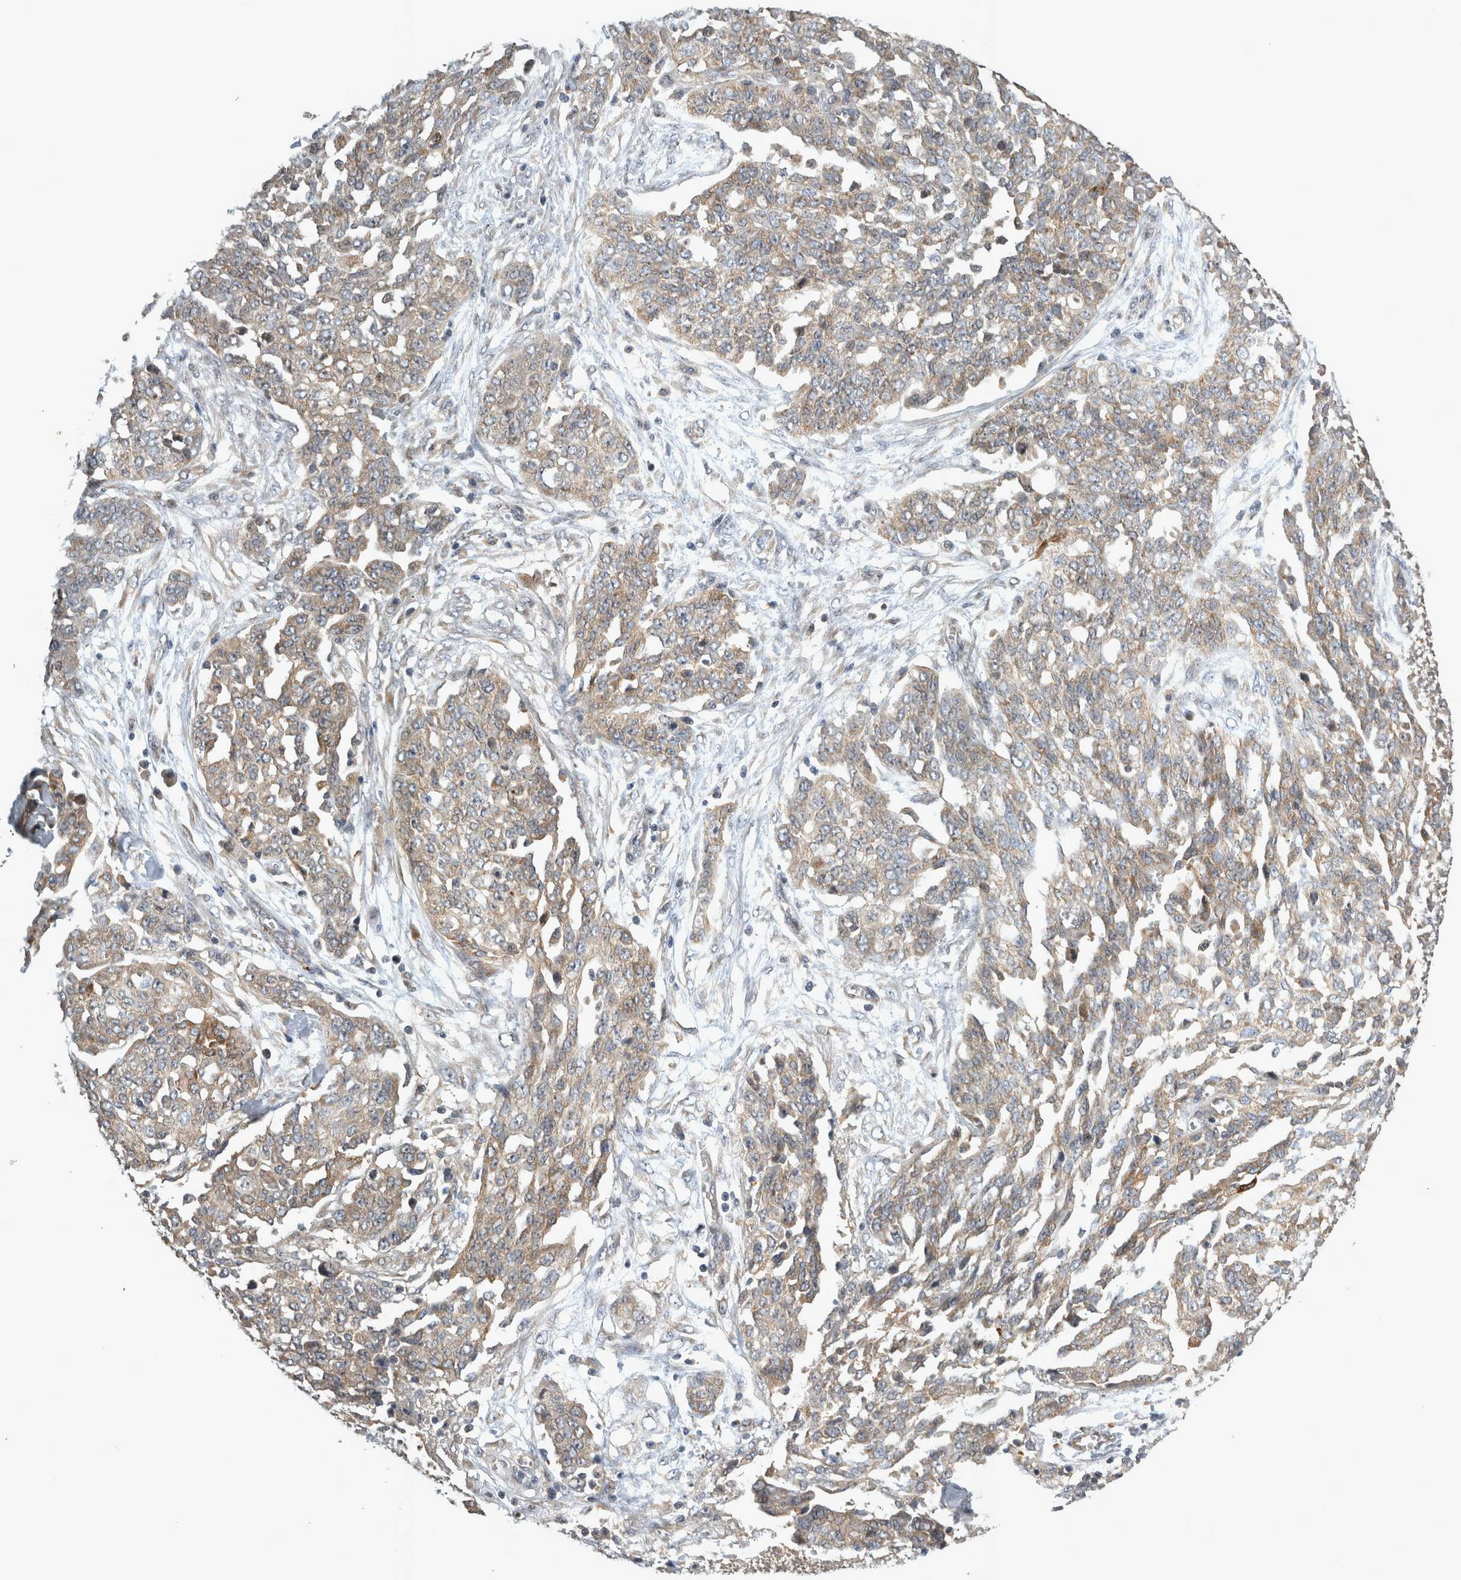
{"staining": {"intensity": "weak", "quantity": "25%-75%", "location": "cytoplasmic/membranous"}, "tissue": "ovarian cancer", "cell_type": "Tumor cells", "image_type": "cancer", "snomed": [{"axis": "morphology", "description": "Cystadenocarcinoma, serous, NOS"}, {"axis": "topography", "description": "Soft tissue"}, {"axis": "topography", "description": "Ovary"}], "caption": "Weak cytoplasmic/membranous protein staining is present in approximately 25%-75% of tumor cells in ovarian cancer. Using DAB (brown) and hematoxylin (blue) stains, captured at high magnification using brightfield microscopy.", "gene": "TRMT61B", "patient": {"sex": "female", "age": 57}}